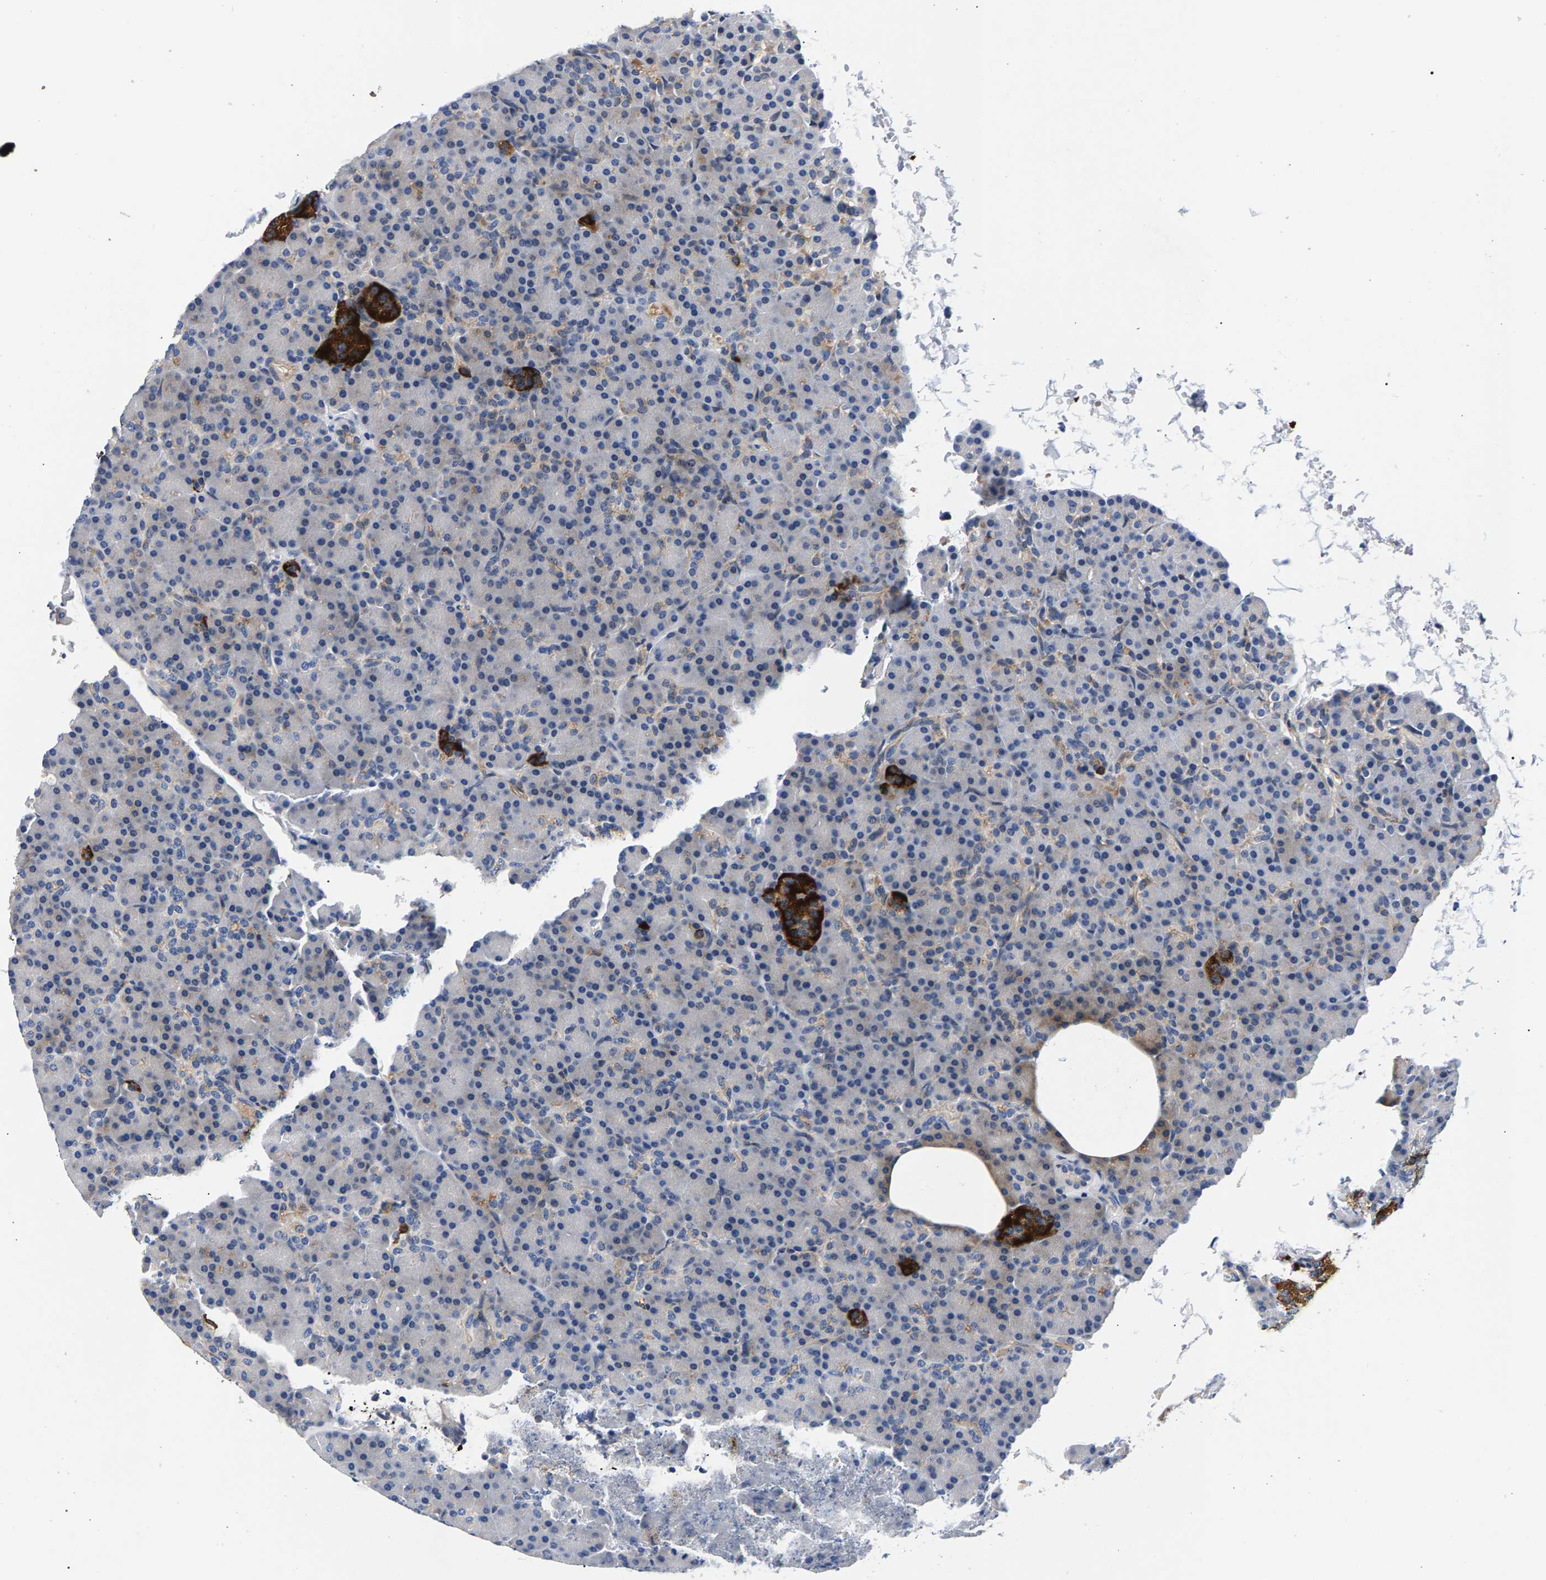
{"staining": {"intensity": "negative", "quantity": "none", "location": "none"}, "tissue": "pancreas", "cell_type": "Exocrine glandular cells", "image_type": "normal", "snomed": [{"axis": "morphology", "description": "Normal tissue, NOS"}, {"axis": "topography", "description": "Pancreas"}], "caption": "The IHC histopathology image has no significant expression in exocrine glandular cells of pancreas. (DAB (3,3'-diaminobenzidine) IHC, high magnification).", "gene": "P2RY4", "patient": {"sex": "female", "age": 43}}